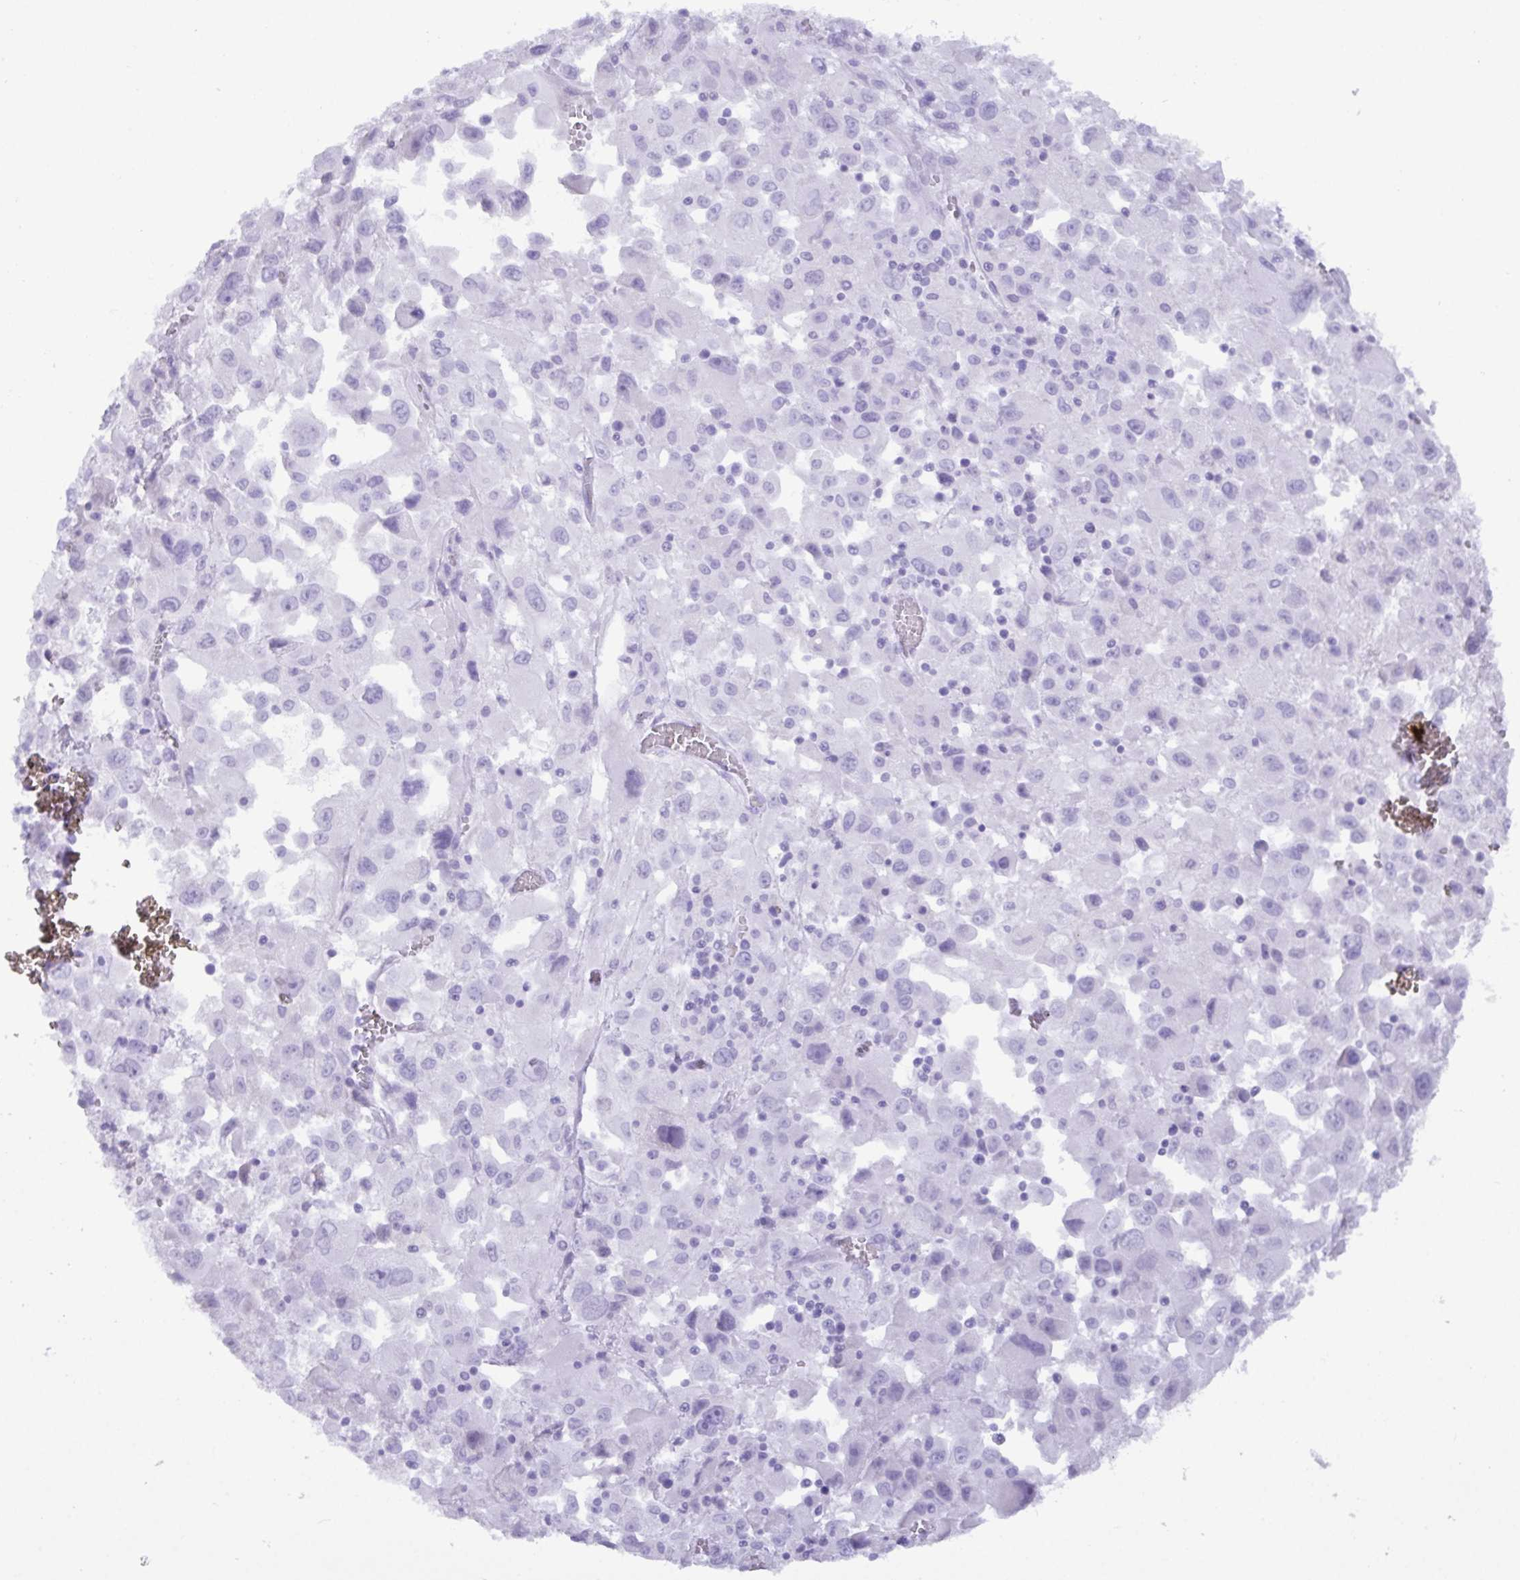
{"staining": {"intensity": "negative", "quantity": "none", "location": "none"}, "tissue": "melanoma", "cell_type": "Tumor cells", "image_type": "cancer", "snomed": [{"axis": "morphology", "description": "Malignant melanoma, Metastatic site"}, {"axis": "topography", "description": "Soft tissue"}], "caption": "DAB (3,3'-diaminobenzidine) immunohistochemical staining of malignant melanoma (metastatic site) reveals no significant expression in tumor cells.", "gene": "C4orf33", "patient": {"sex": "male", "age": 50}}